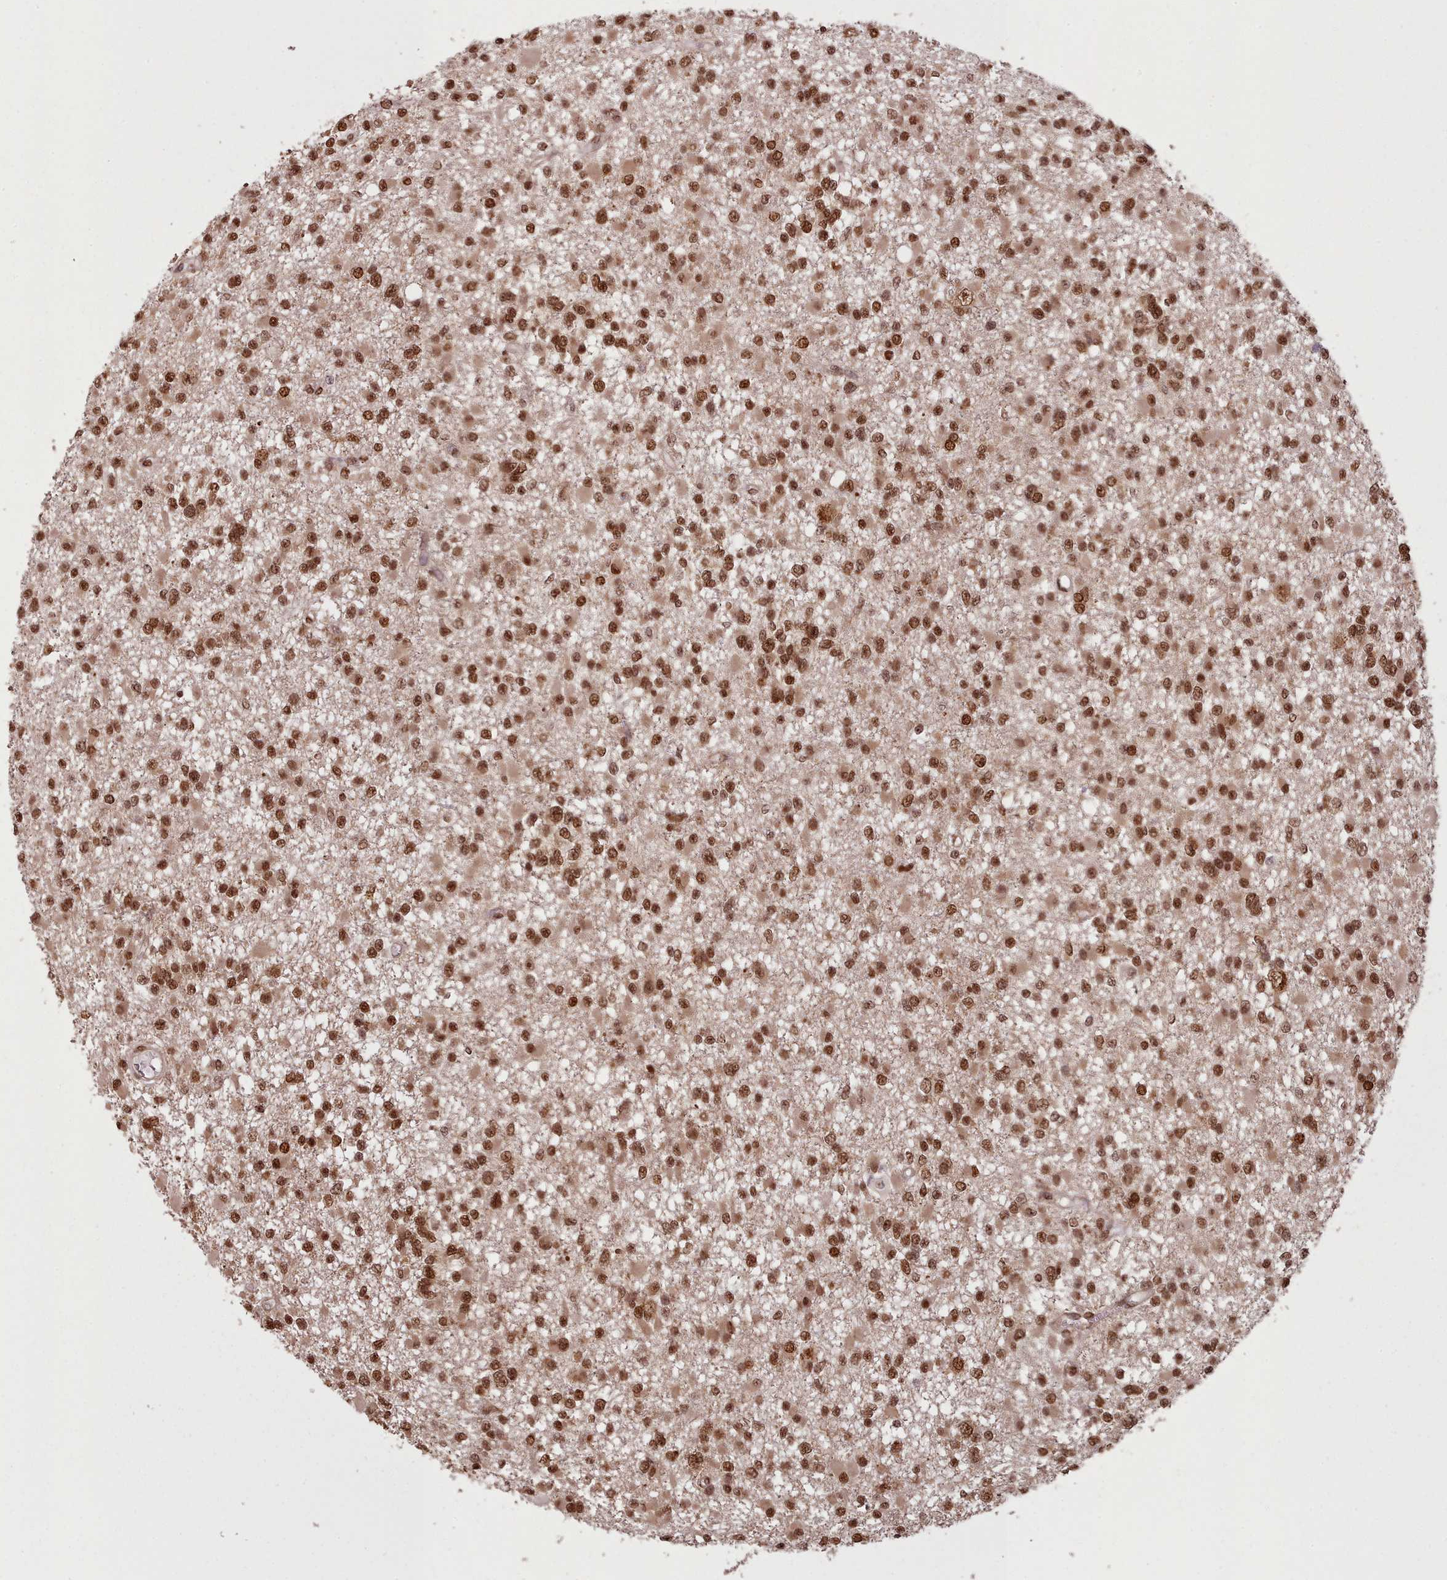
{"staining": {"intensity": "moderate", "quantity": ">75%", "location": "nuclear"}, "tissue": "glioma", "cell_type": "Tumor cells", "image_type": "cancer", "snomed": [{"axis": "morphology", "description": "Glioma, malignant, Low grade"}, {"axis": "topography", "description": "Brain"}], "caption": "DAB immunohistochemical staining of low-grade glioma (malignant) reveals moderate nuclear protein positivity in about >75% of tumor cells. Nuclei are stained in blue.", "gene": "RPS27A", "patient": {"sex": "female", "age": 22}}